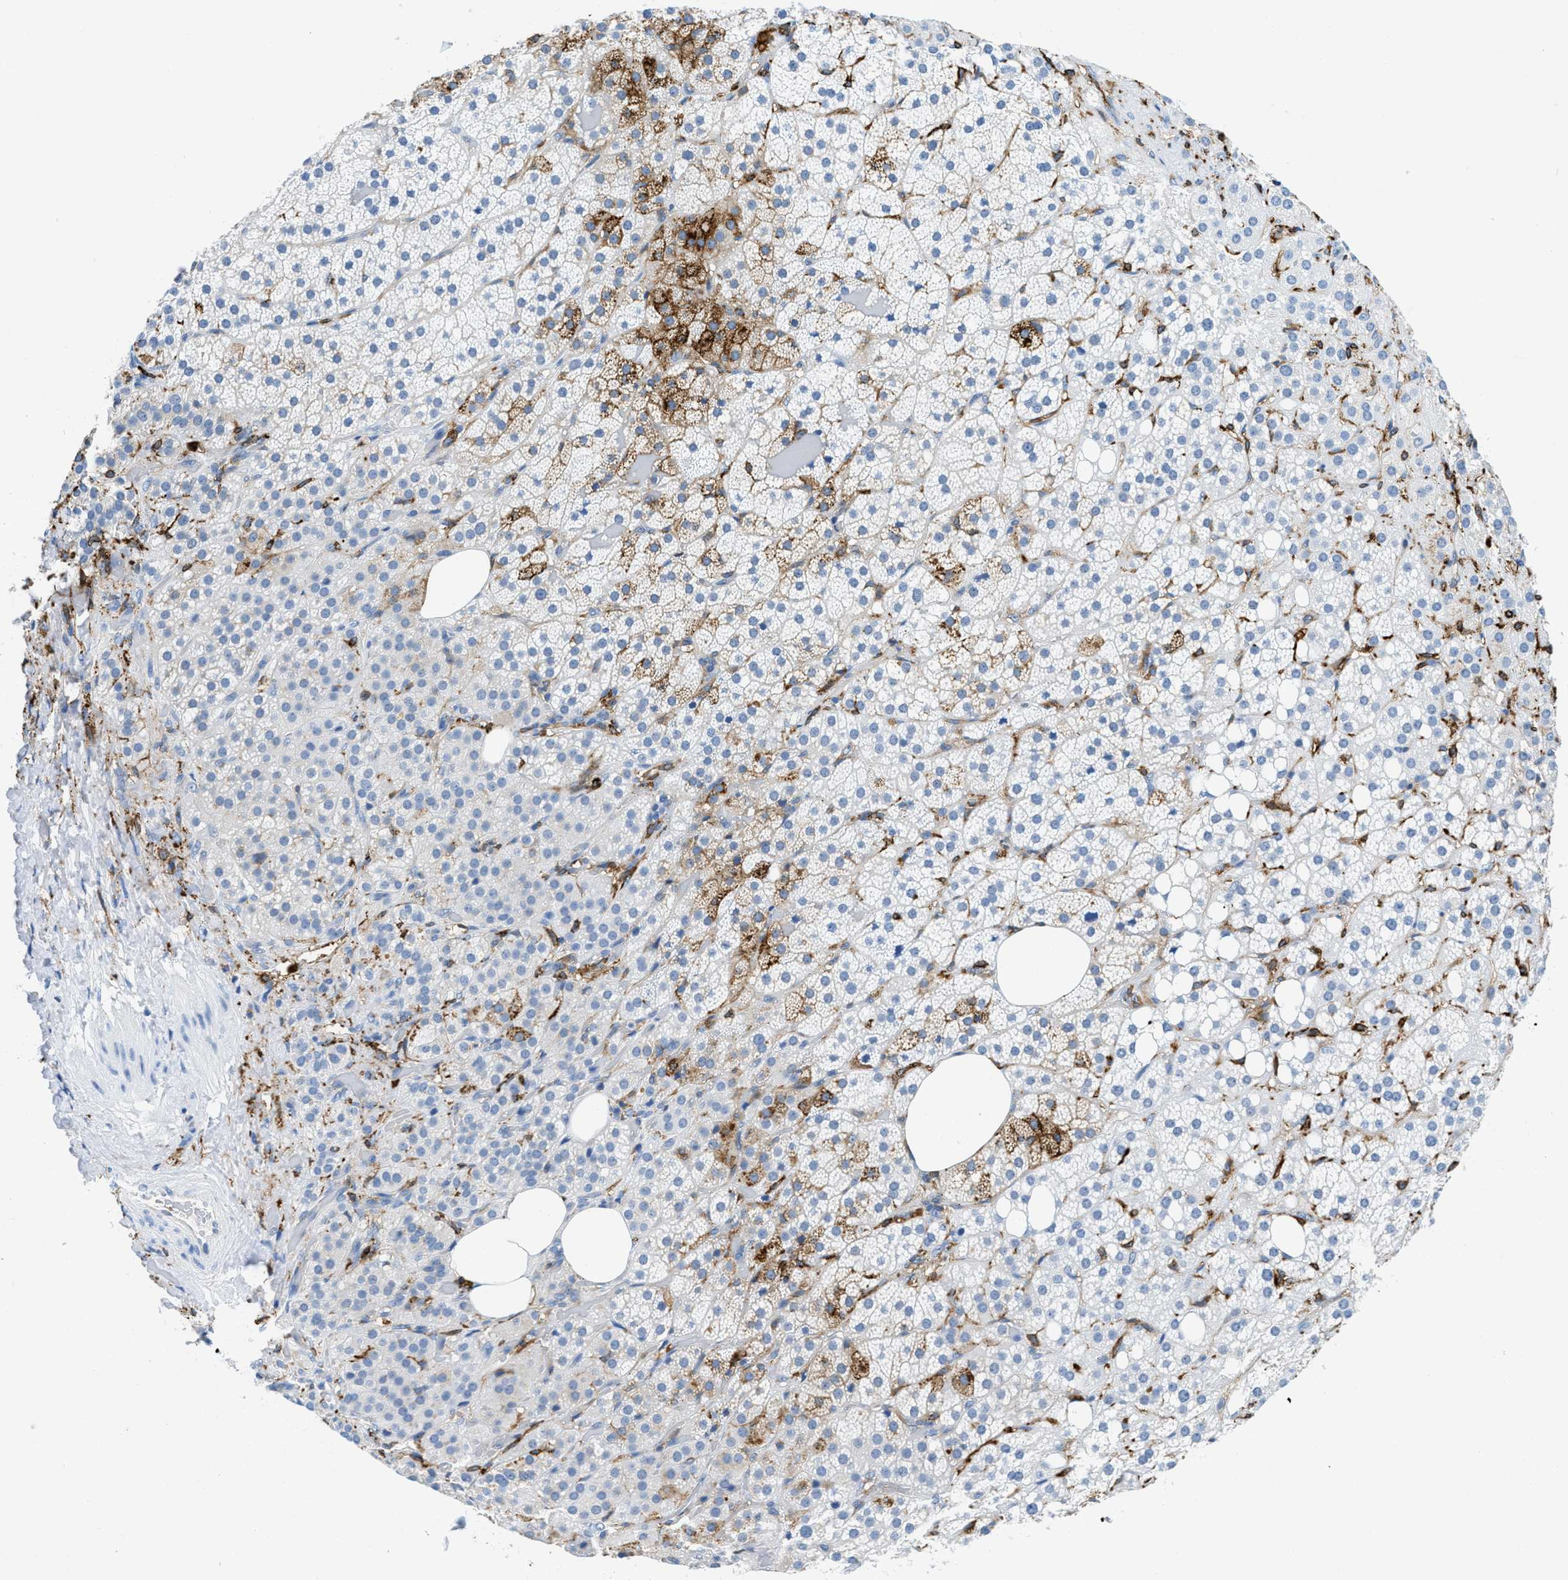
{"staining": {"intensity": "moderate", "quantity": "<25%", "location": "cytoplasmic/membranous"}, "tissue": "adrenal gland", "cell_type": "Glandular cells", "image_type": "normal", "snomed": [{"axis": "morphology", "description": "Normal tissue, NOS"}, {"axis": "topography", "description": "Adrenal gland"}], "caption": "High-magnification brightfield microscopy of benign adrenal gland stained with DAB (brown) and counterstained with hematoxylin (blue). glandular cells exhibit moderate cytoplasmic/membranous positivity is appreciated in about<25% of cells. Nuclei are stained in blue.", "gene": "CD226", "patient": {"sex": "female", "age": 59}}